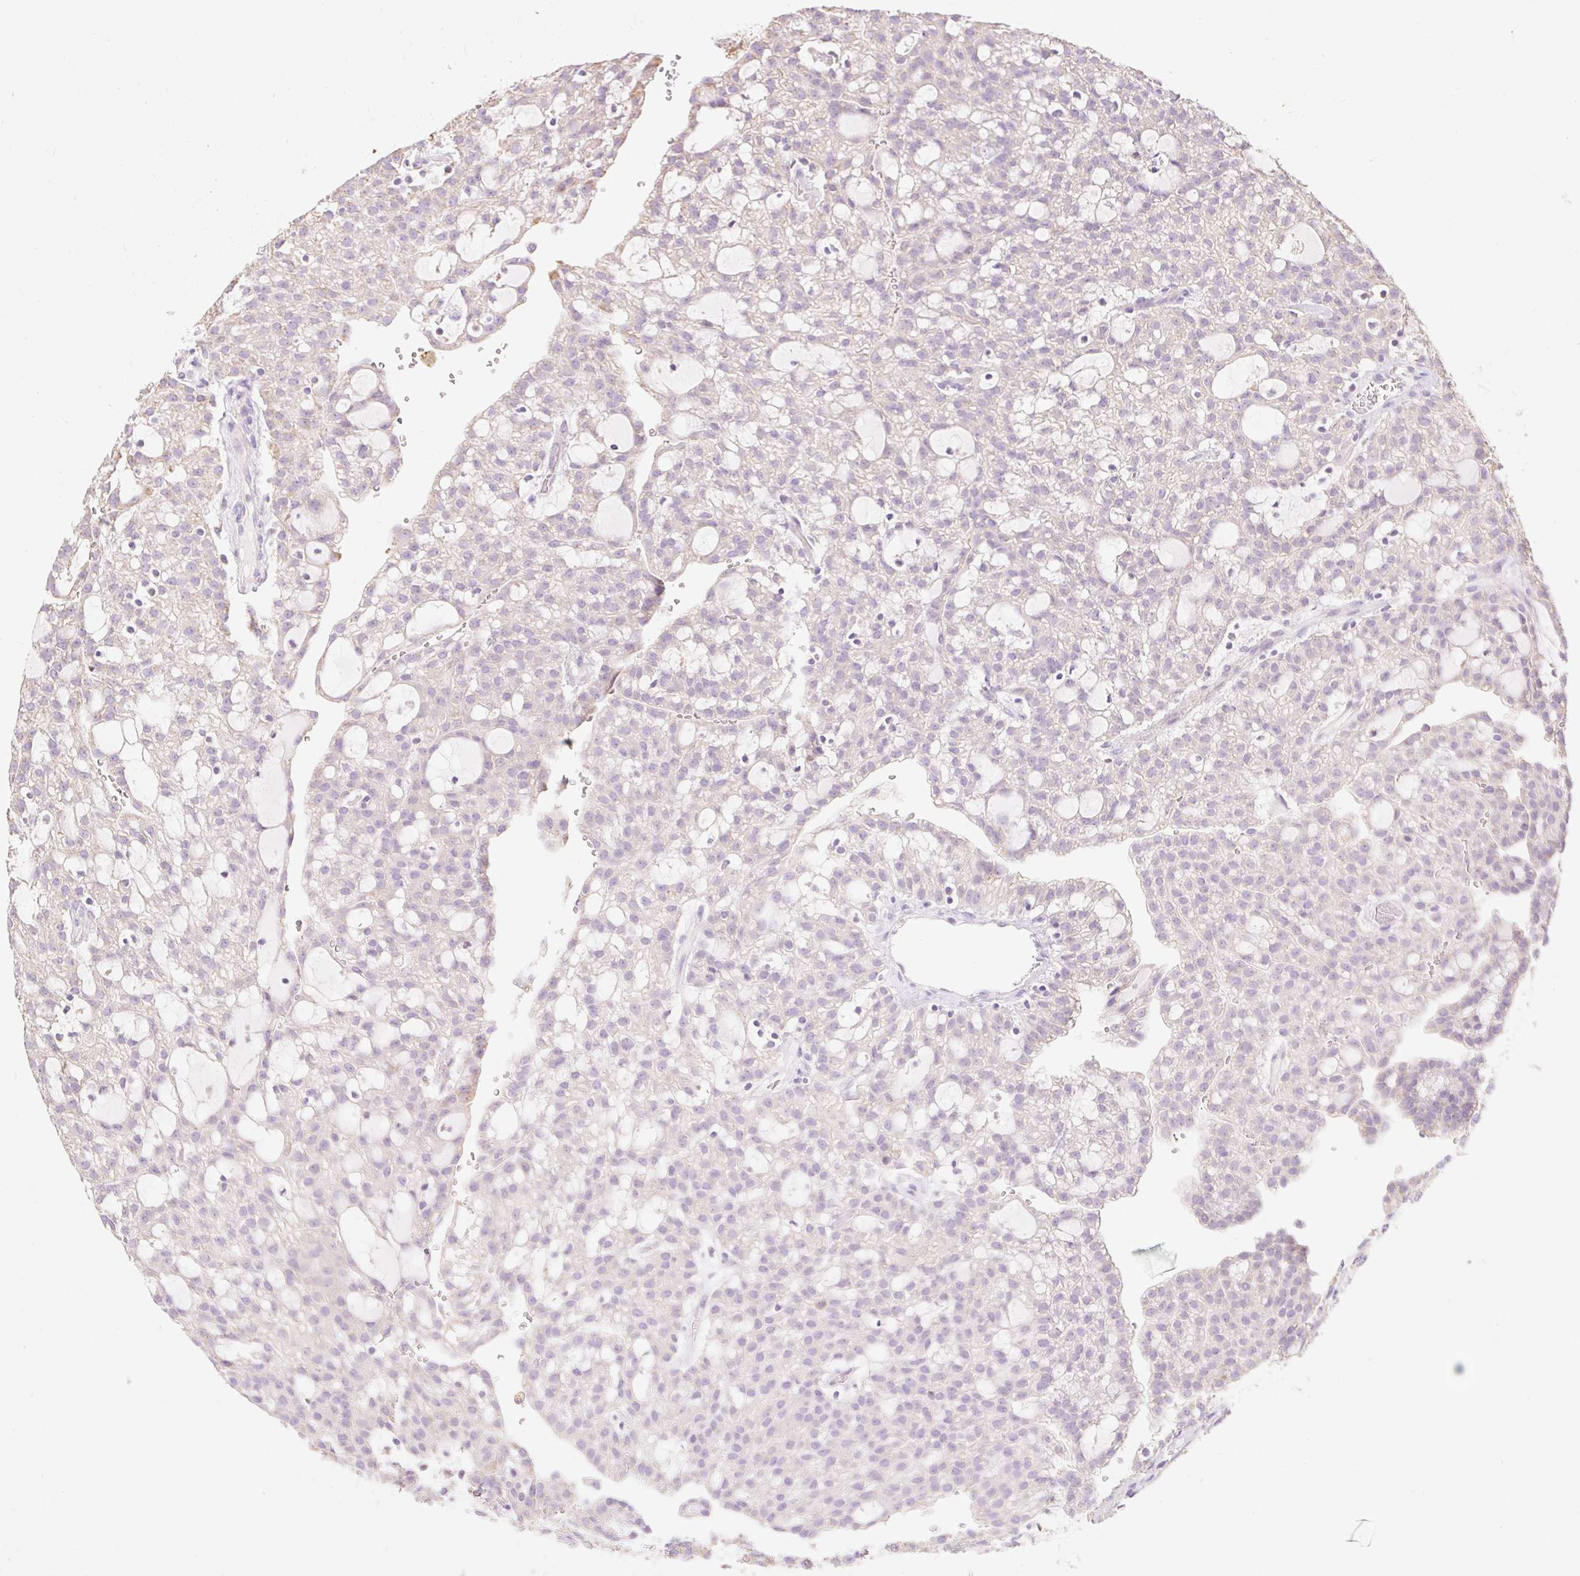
{"staining": {"intensity": "weak", "quantity": "<25%", "location": "cytoplasmic/membranous"}, "tissue": "renal cancer", "cell_type": "Tumor cells", "image_type": "cancer", "snomed": [{"axis": "morphology", "description": "Adenocarcinoma, NOS"}, {"axis": "topography", "description": "Kidney"}], "caption": "This micrograph is of renal cancer (adenocarcinoma) stained with immunohistochemistry (IHC) to label a protein in brown with the nuclei are counter-stained blue. There is no staining in tumor cells. (Stains: DAB immunohistochemistry (IHC) with hematoxylin counter stain, Microscopy: brightfield microscopy at high magnification).", "gene": "DHX35", "patient": {"sex": "male", "age": 63}}